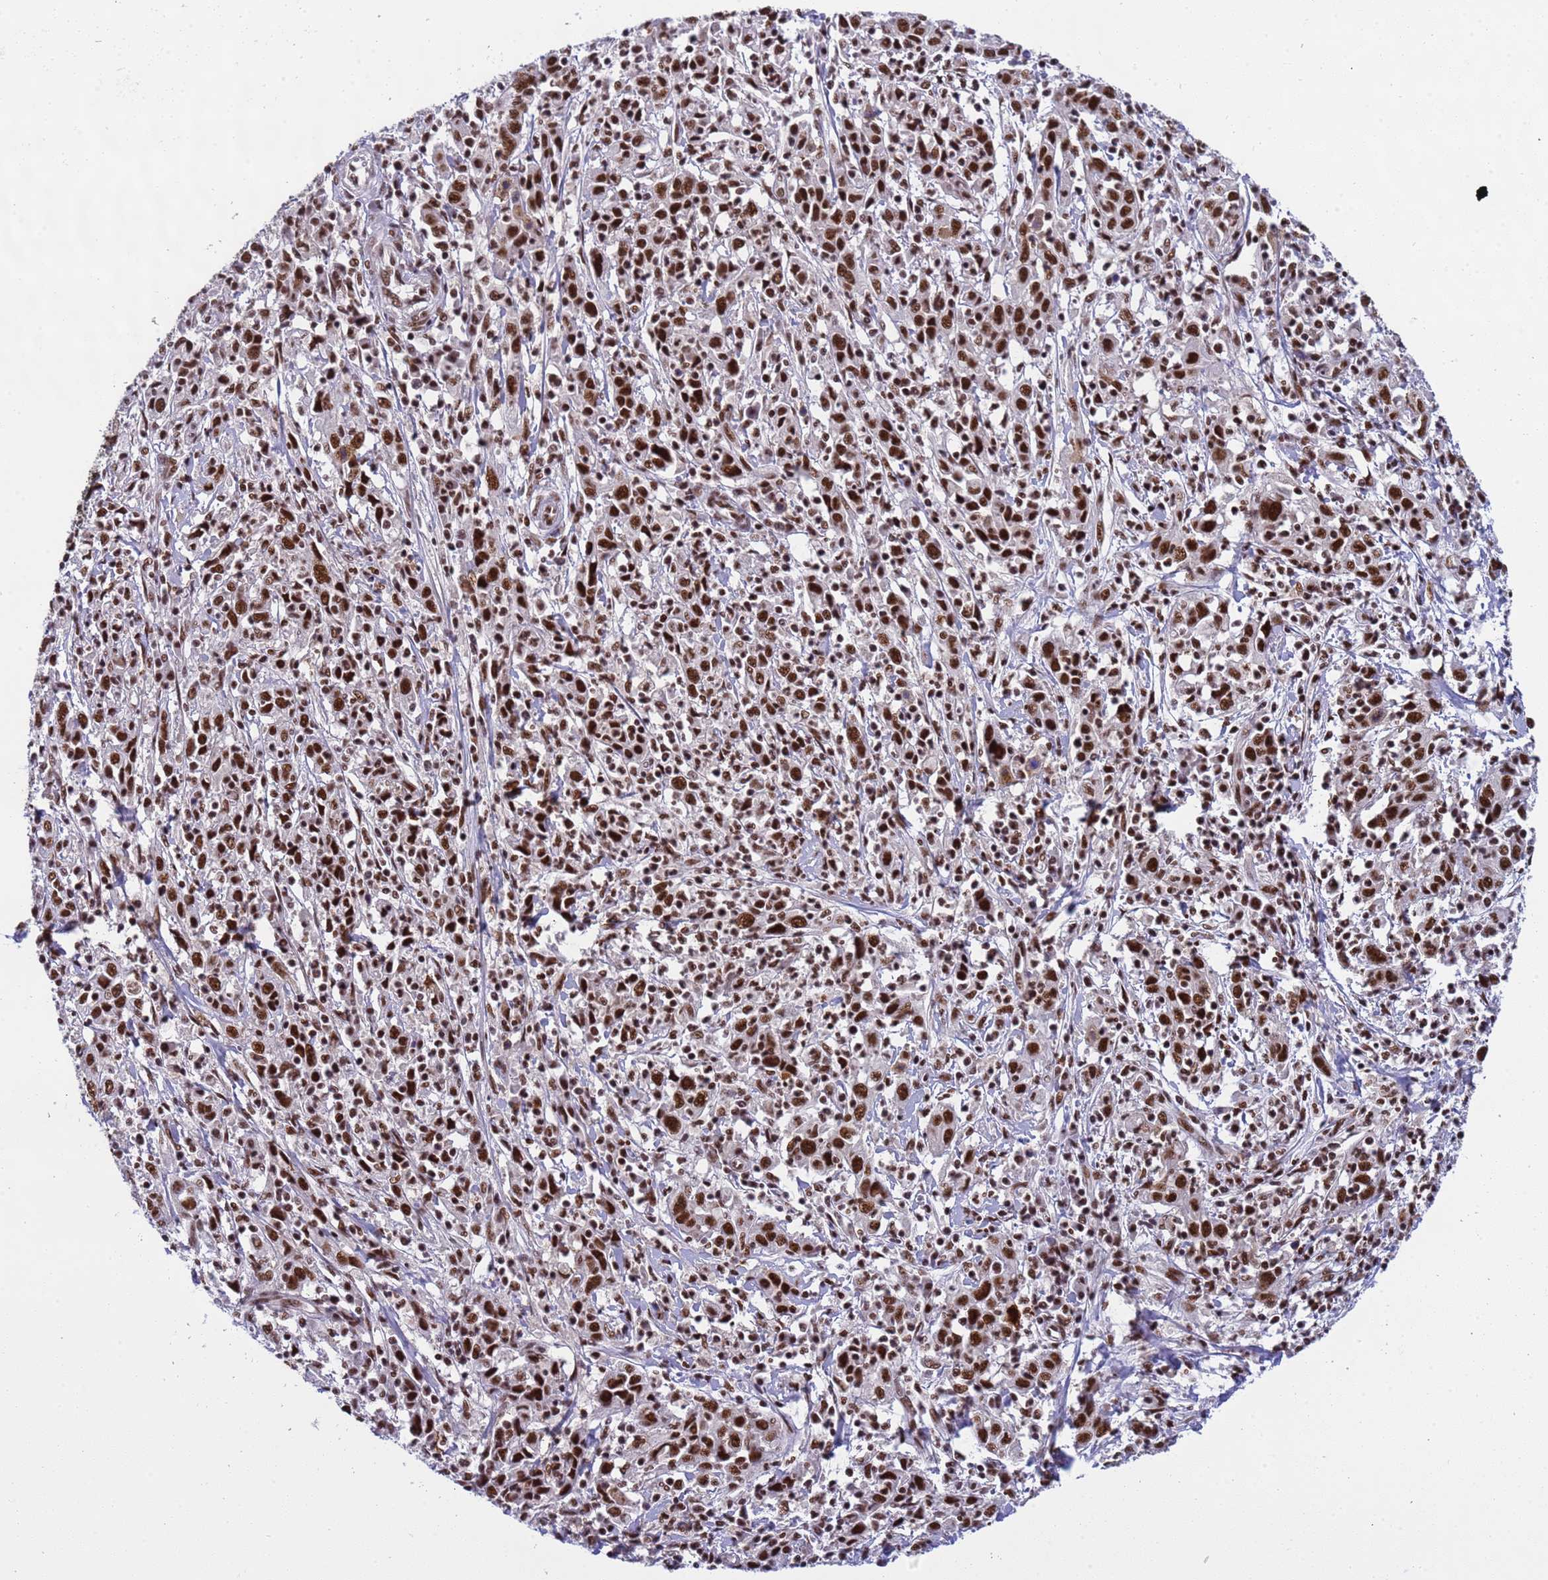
{"staining": {"intensity": "strong", "quantity": ">75%", "location": "nuclear"}, "tissue": "cervical cancer", "cell_type": "Tumor cells", "image_type": "cancer", "snomed": [{"axis": "morphology", "description": "Squamous cell carcinoma, NOS"}, {"axis": "topography", "description": "Cervix"}], "caption": "The micrograph reveals a brown stain indicating the presence of a protein in the nuclear of tumor cells in cervical cancer.", "gene": "SRRT", "patient": {"sex": "female", "age": 46}}